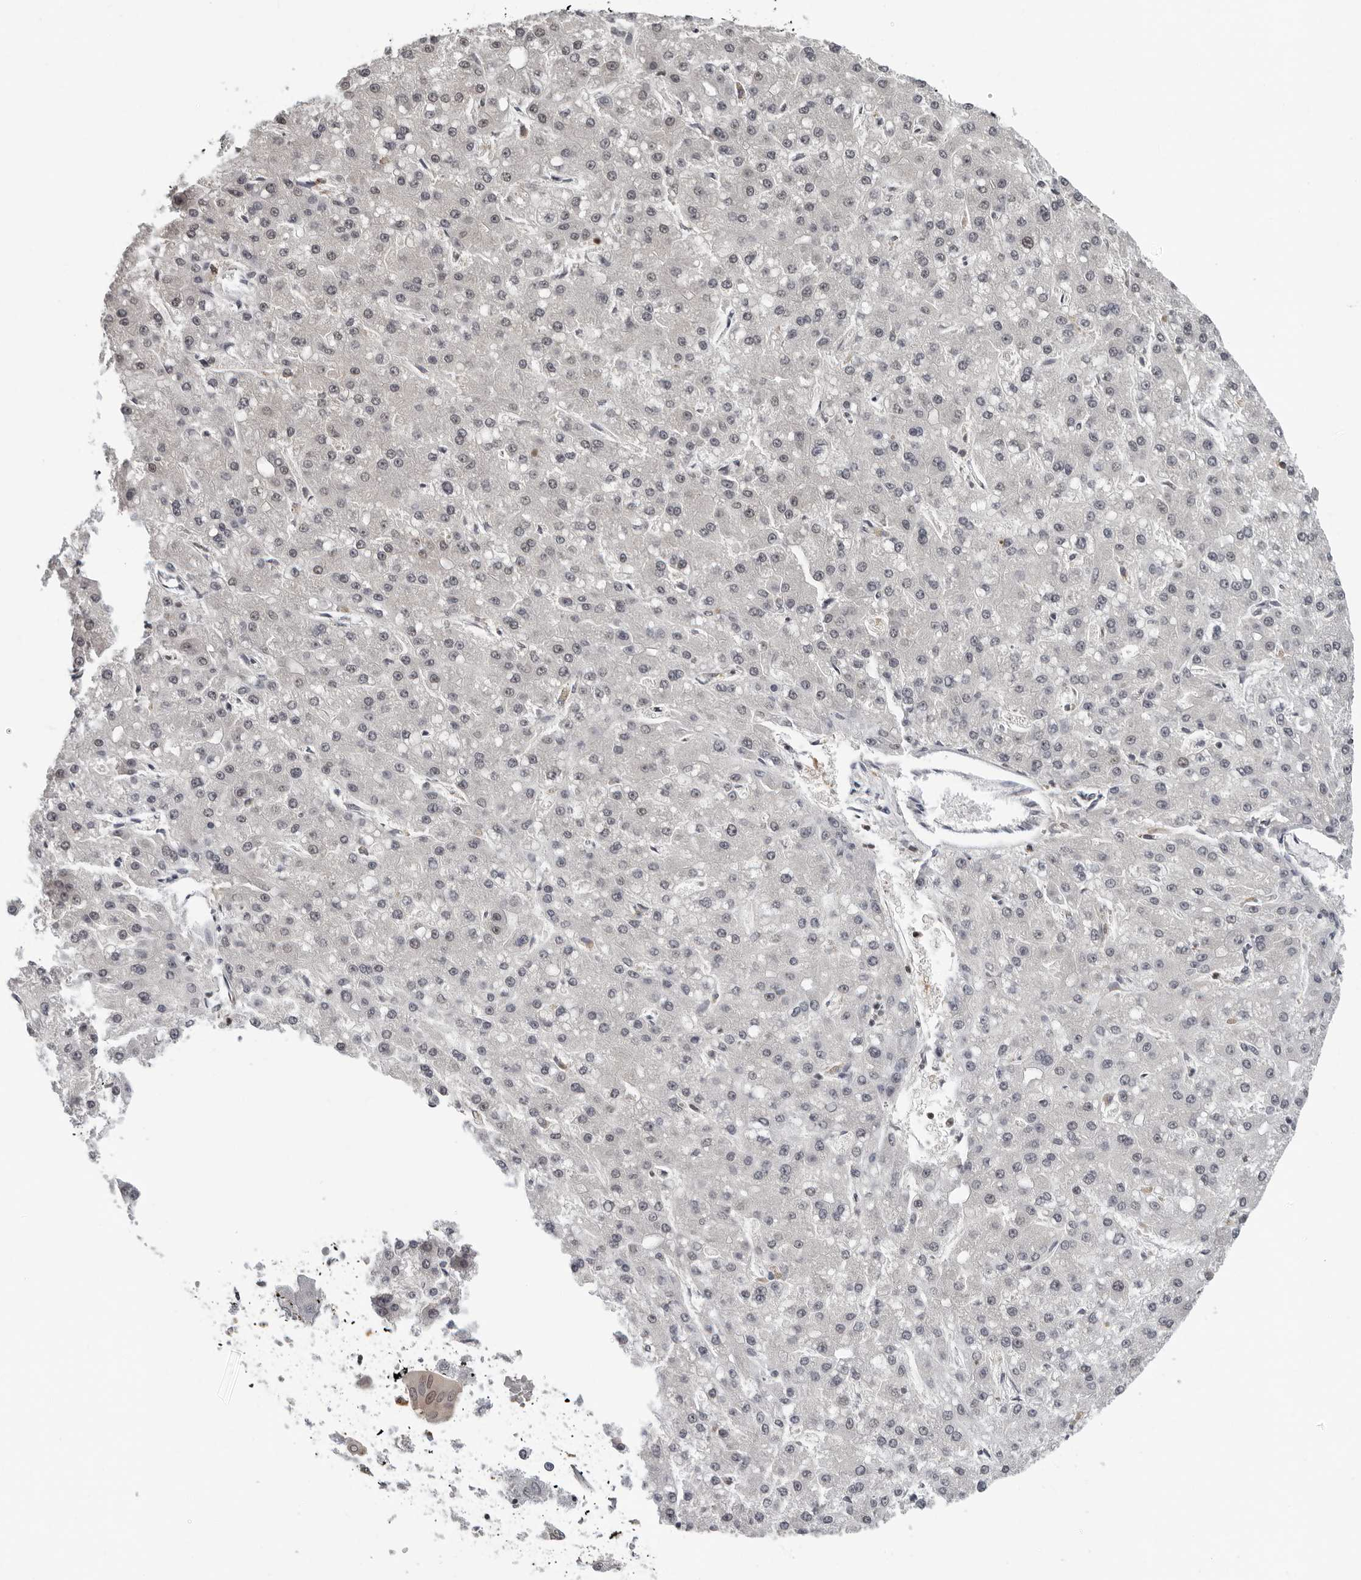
{"staining": {"intensity": "negative", "quantity": "none", "location": "none"}, "tissue": "liver cancer", "cell_type": "Tumor cells", "image_type": "cancer", "snomed": [{"axis": "morphology", "description": "Carcinoma, Hepatocellular, NOS"}, {"axis": "topography", "description": "Liver"}], "caption": "This is an immunohistochemistry (IHC) histopathology image of human hepatocellular carcinoma (liver). There is no positivity in tumor cells.", "gene": "HSPH1", "patient": {"sex": "male", "age": 67}}